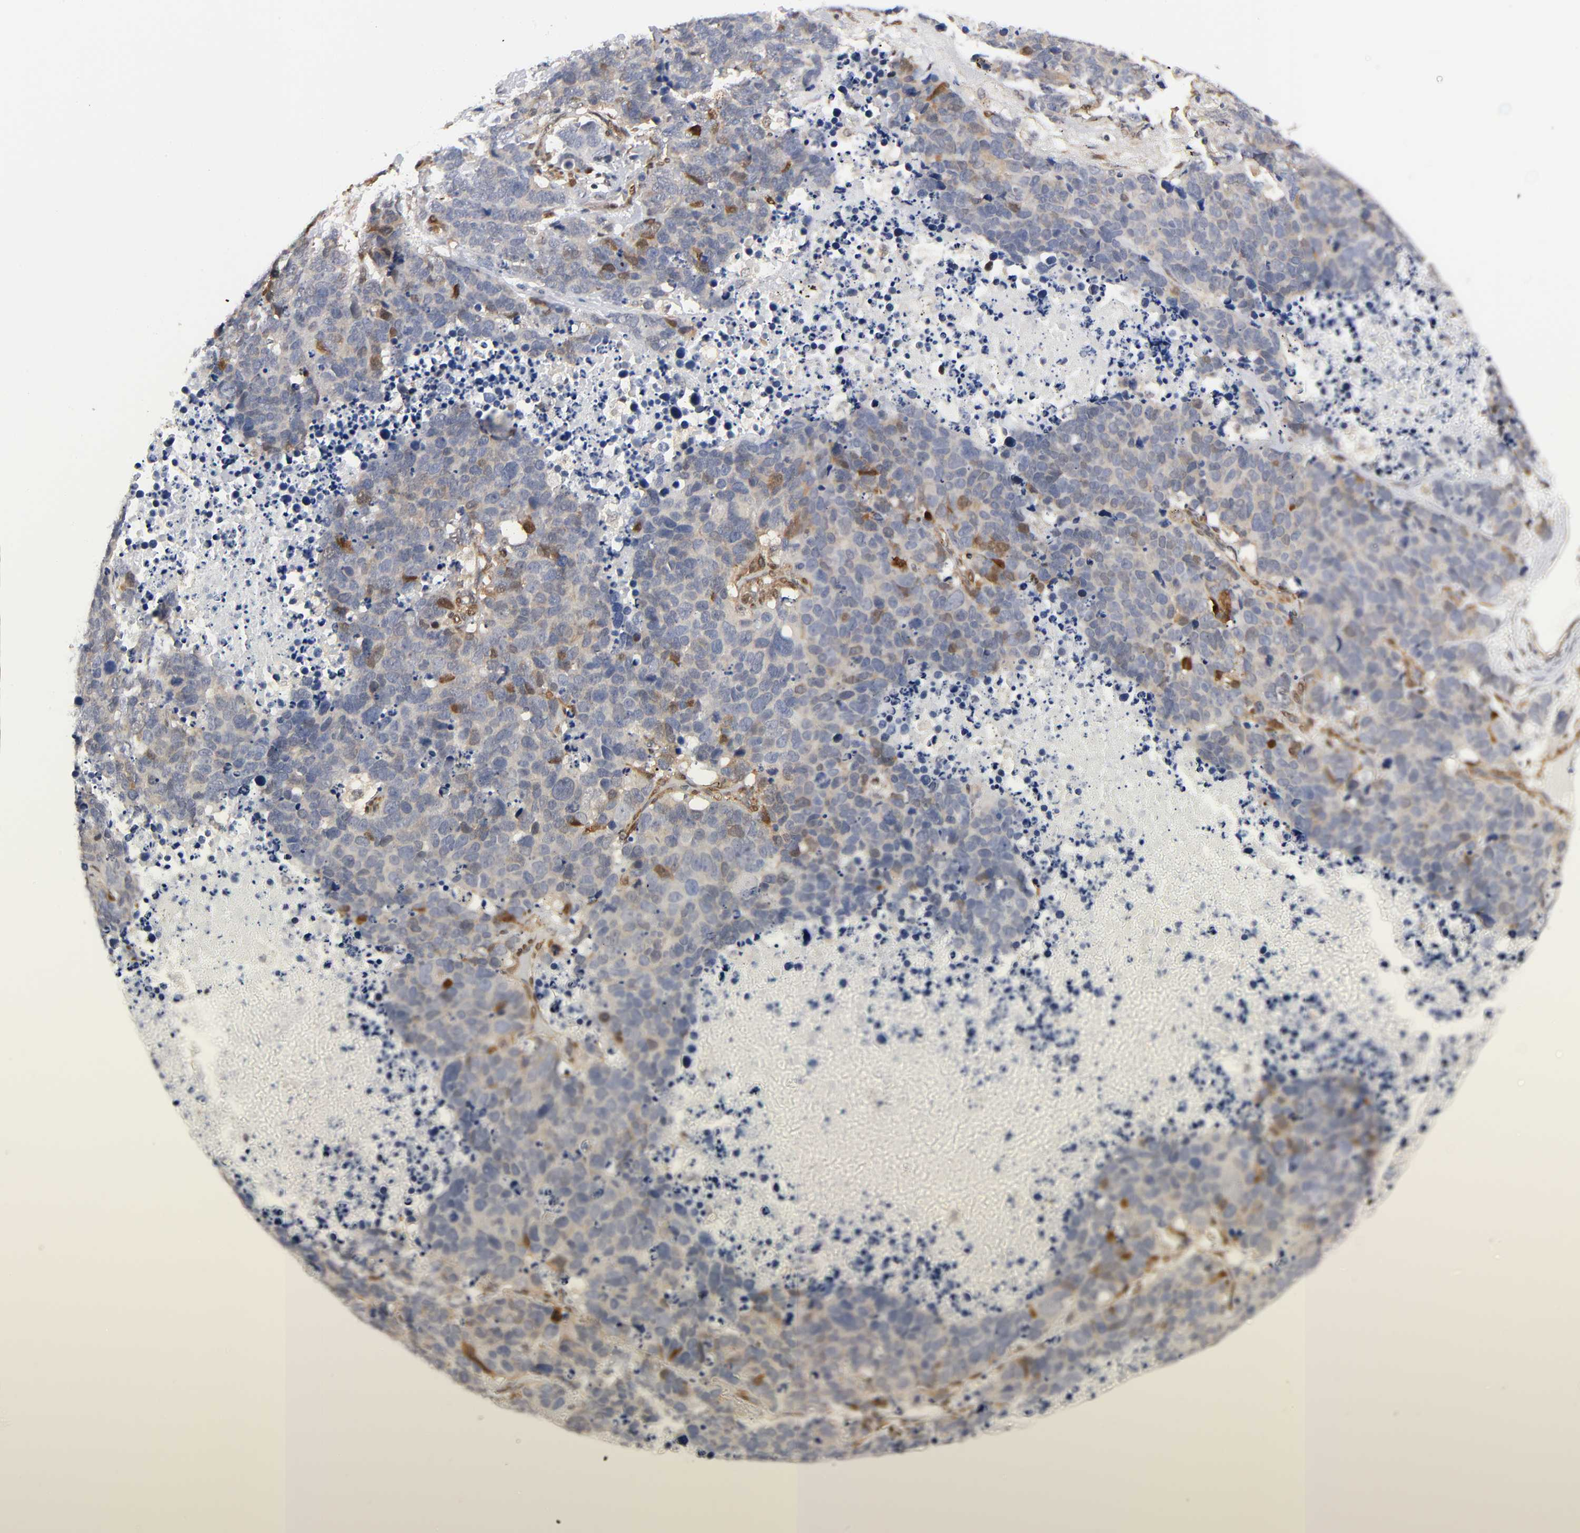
{"staining": {"intensity": "weak", "quantity": "<25%", "location": "cytoplasmic/membranous"}, "tissue": "lung cancer", "cell_type": "Tumor cells", "image_type": "cancer", "snomed": [{"axis": "morphology", "description": "Carcinoid, malignant, NOS"}, {"axis": "topography", "description": "Lung"}], "caption": "Tumor cells are negative for brown protein staining in carcinoid (malignant) (lung).", "gene": "PTEN", "patient": {"sex": "male", "age": 60}}